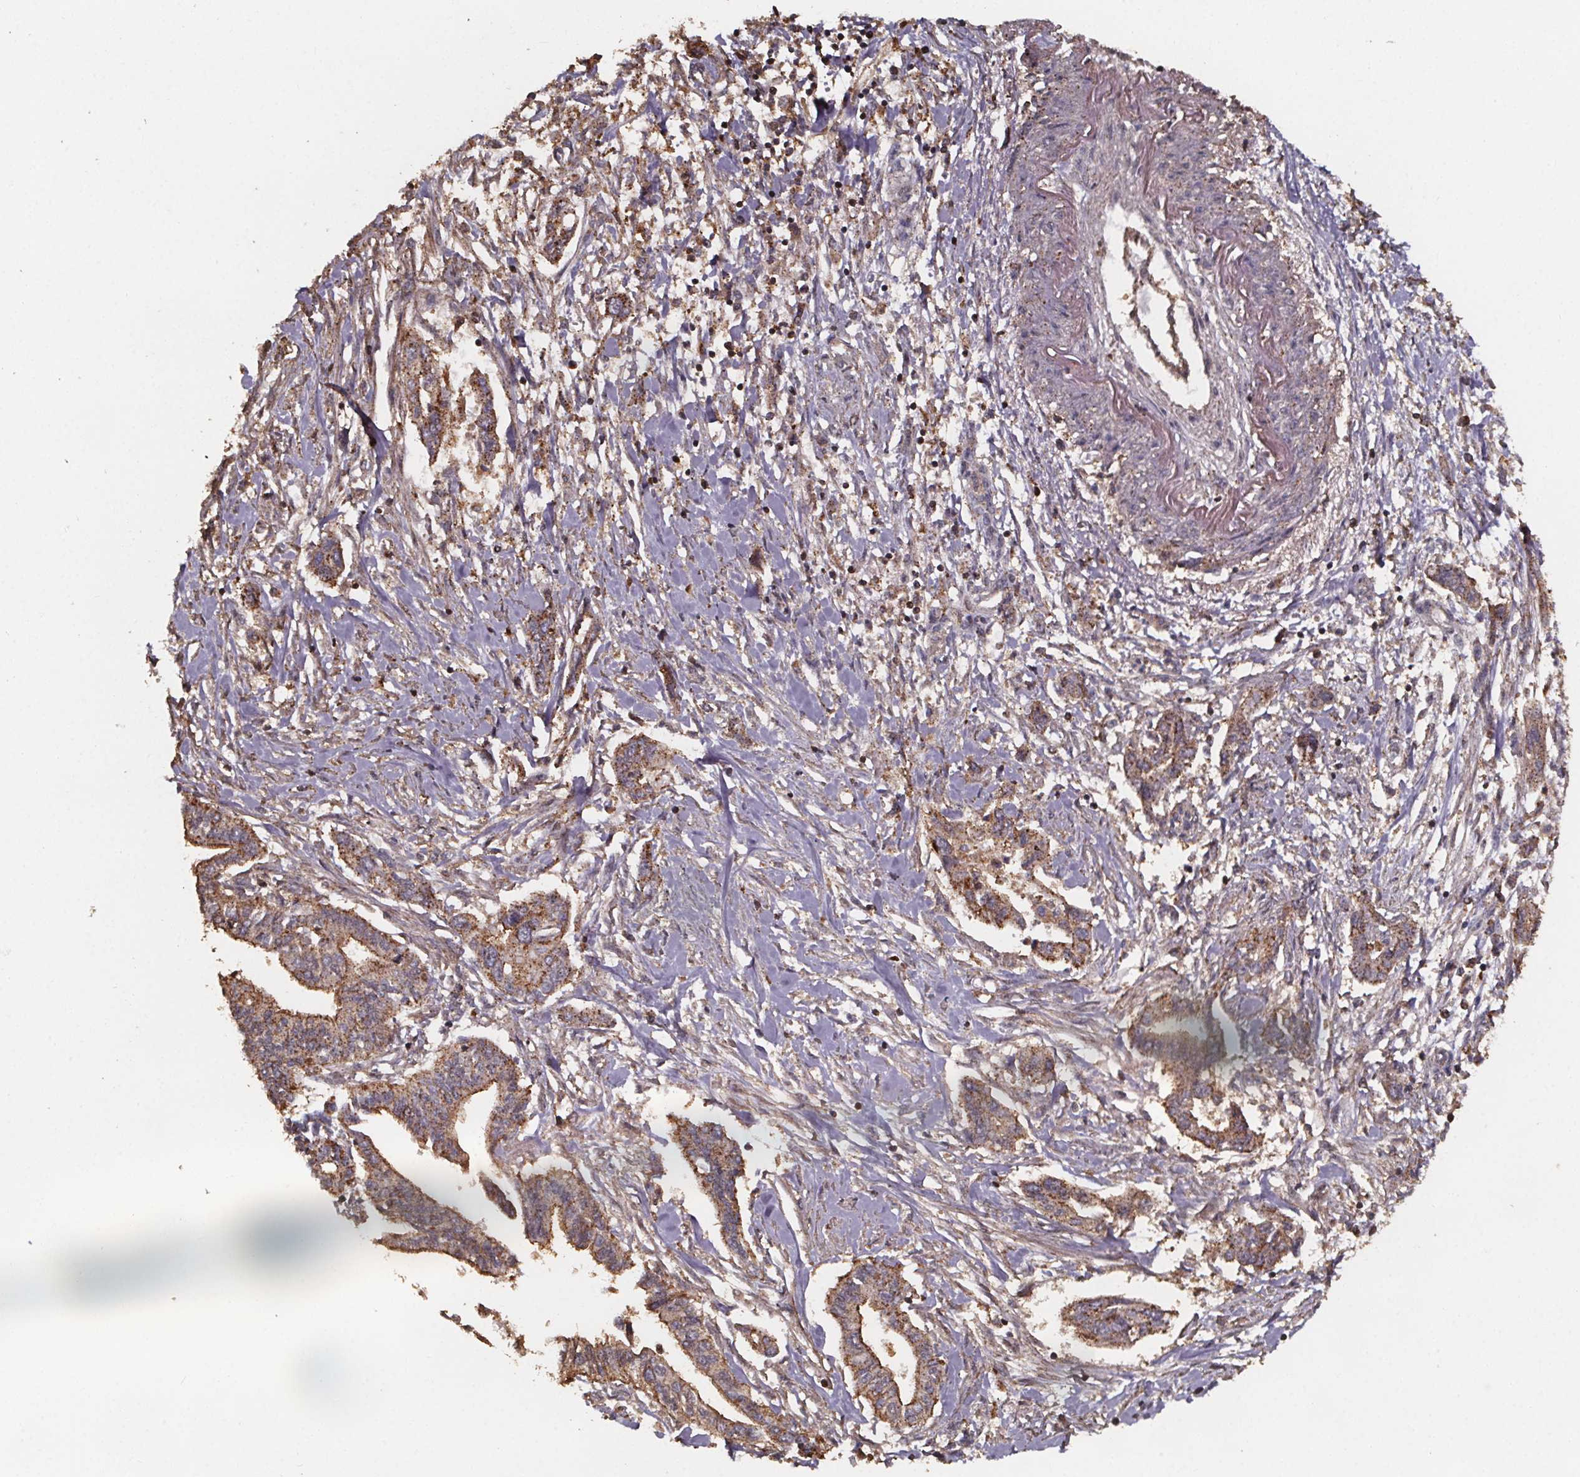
{"staining": {"intensity": "moderate", "quantity": ">75%", "location": "cytoplasmic/membranous"}, "tissue": "pancreatic cancer", "cell_type": "Tumor cells", "image_type": "cancer", "snomed": [{"axis": "morphology", "description": "Adenocarcinoma, NOS"}, {"axis": "topography", "description": "Pancreas"}], "caption": "Moderate cytoplasmic/membranous positivity is present in about >75% of tumor cells in pancreatic adenocarcinoma. (brown staining indicates protein expression, while blue staining denotes nuclei).", "gene": "ZNF879", "patient": {"sex": "male", "age": 60}}